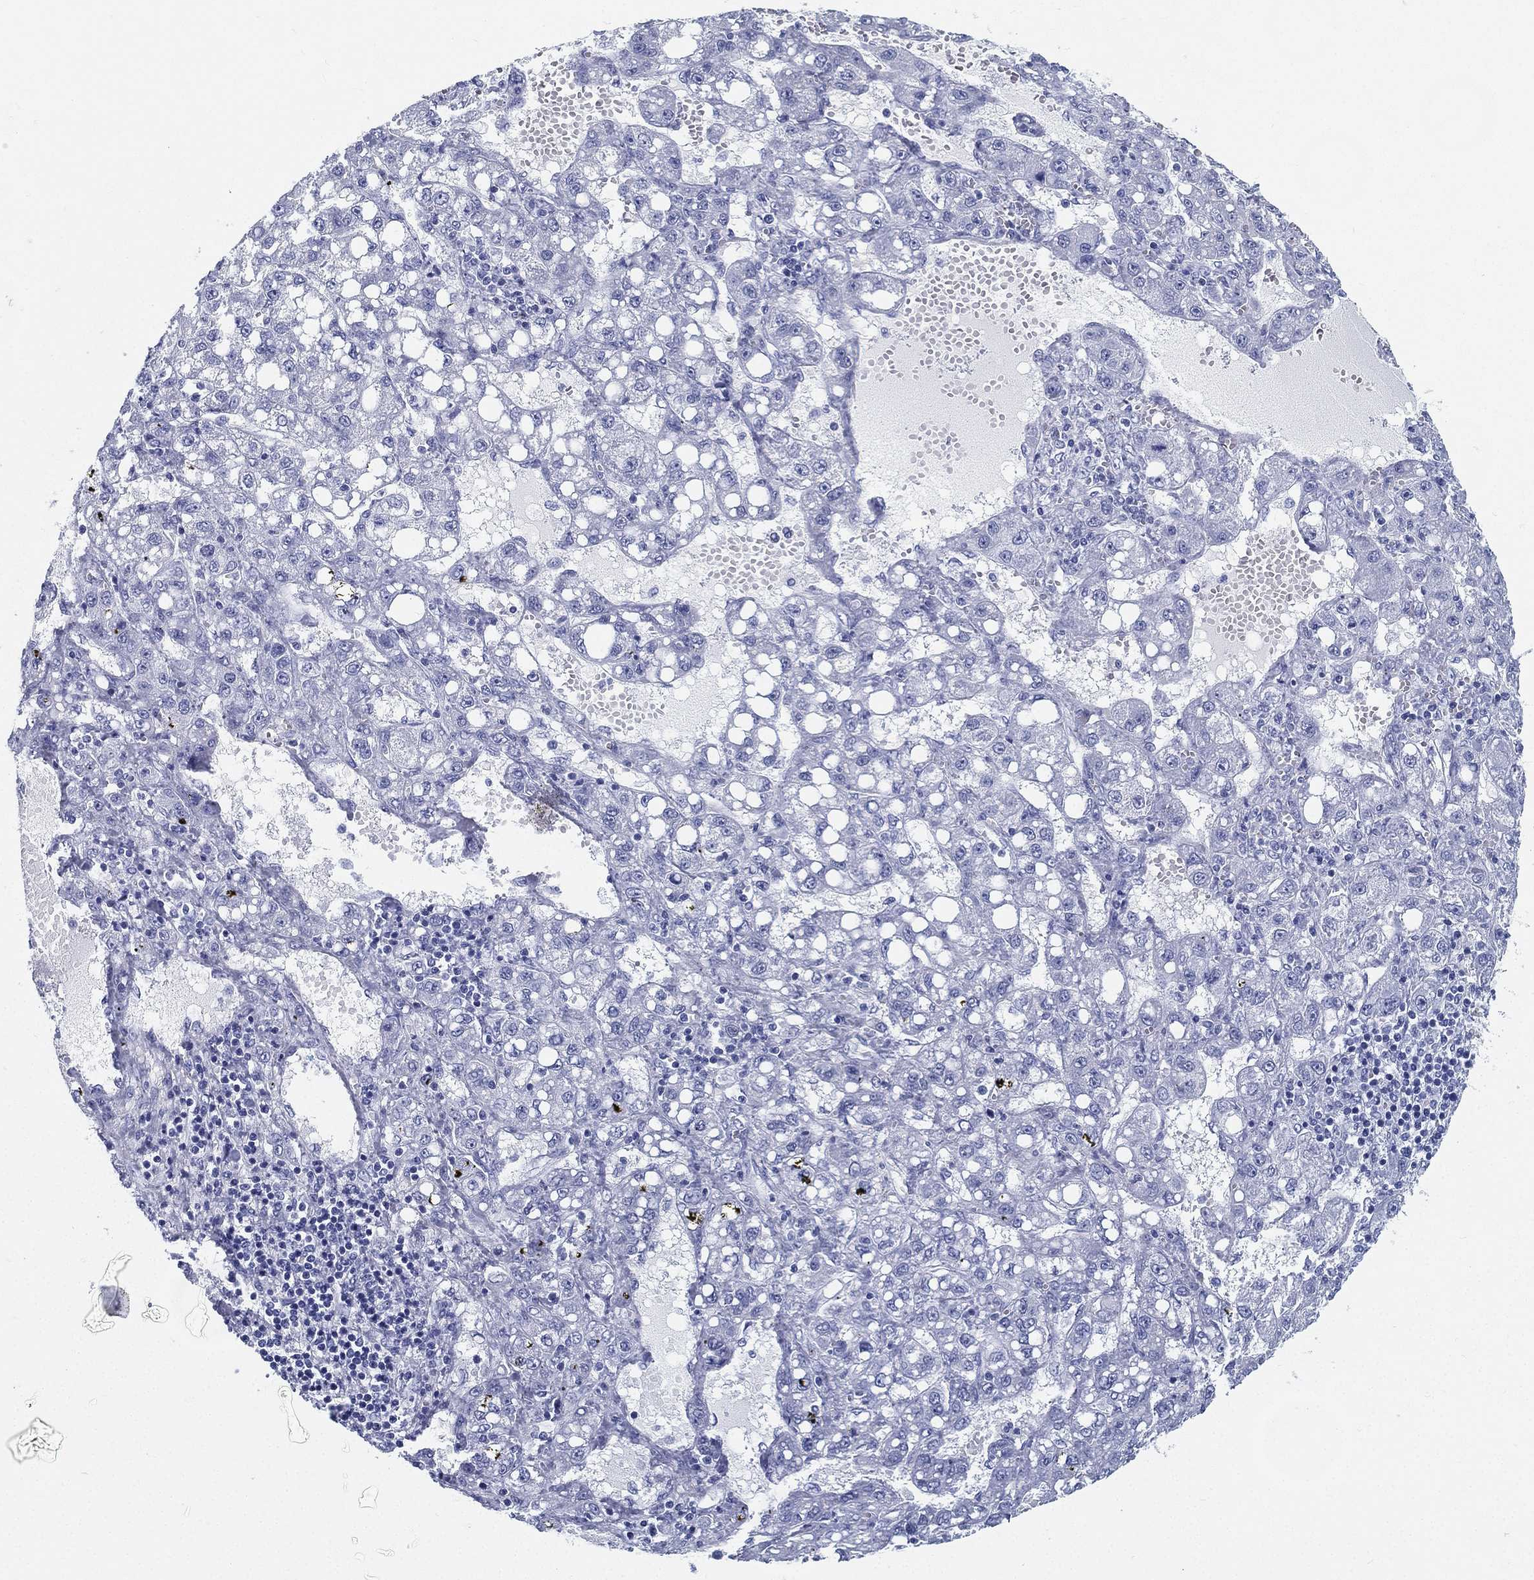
{"staining": {"intensity": "negative", "quantity": "none", "location": "none"}, "tissue": "liver cancer", "cell_type": "Tumor cells", "image_type": "cancer", "snomed": [{"axis": "morphology", "description": "Carcinoma, Hepatocellular, NOS"}, {"axis": "topography", "description": "Liver"}], "caption": "Protein analysis of hepatocellular carcinoma (liver) shows no significant positivity in tumor cells.", "gene": "ATP1B2", "patient": {"sex": "female", "age": 65}}